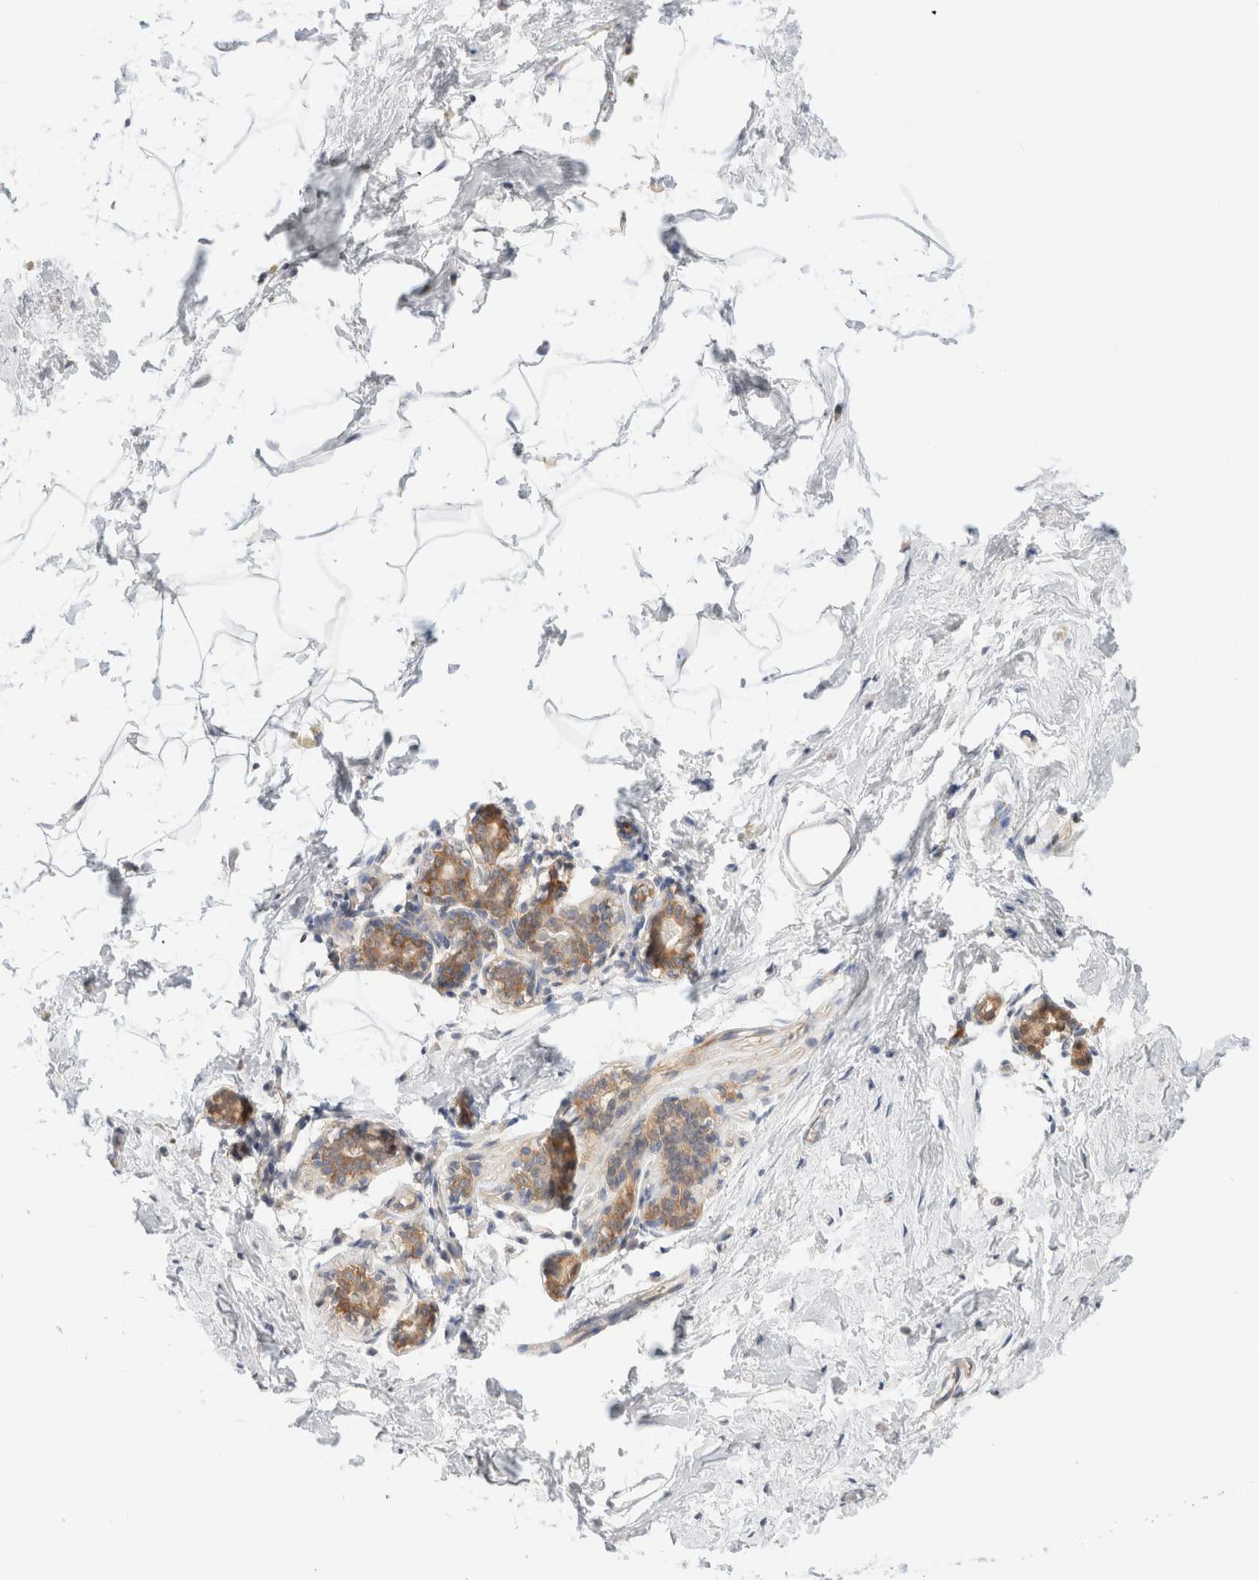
{"staining": {"intensity": "negative", "quantity": "none", "location": "none"}, "tissue": "breast", "cell_type": "Adipocytes", "image_type": "normal", "snomed": [{"axis": "morphology", "description": "Normal tissue, NOS"}, {"axis": "topography", "description": "Breast"}], "caption": "The histopathology image shows no significant staining in adipocytes of breast.", "gene": "C17orf97", "patient": {"sex": "female", "age": 62}}